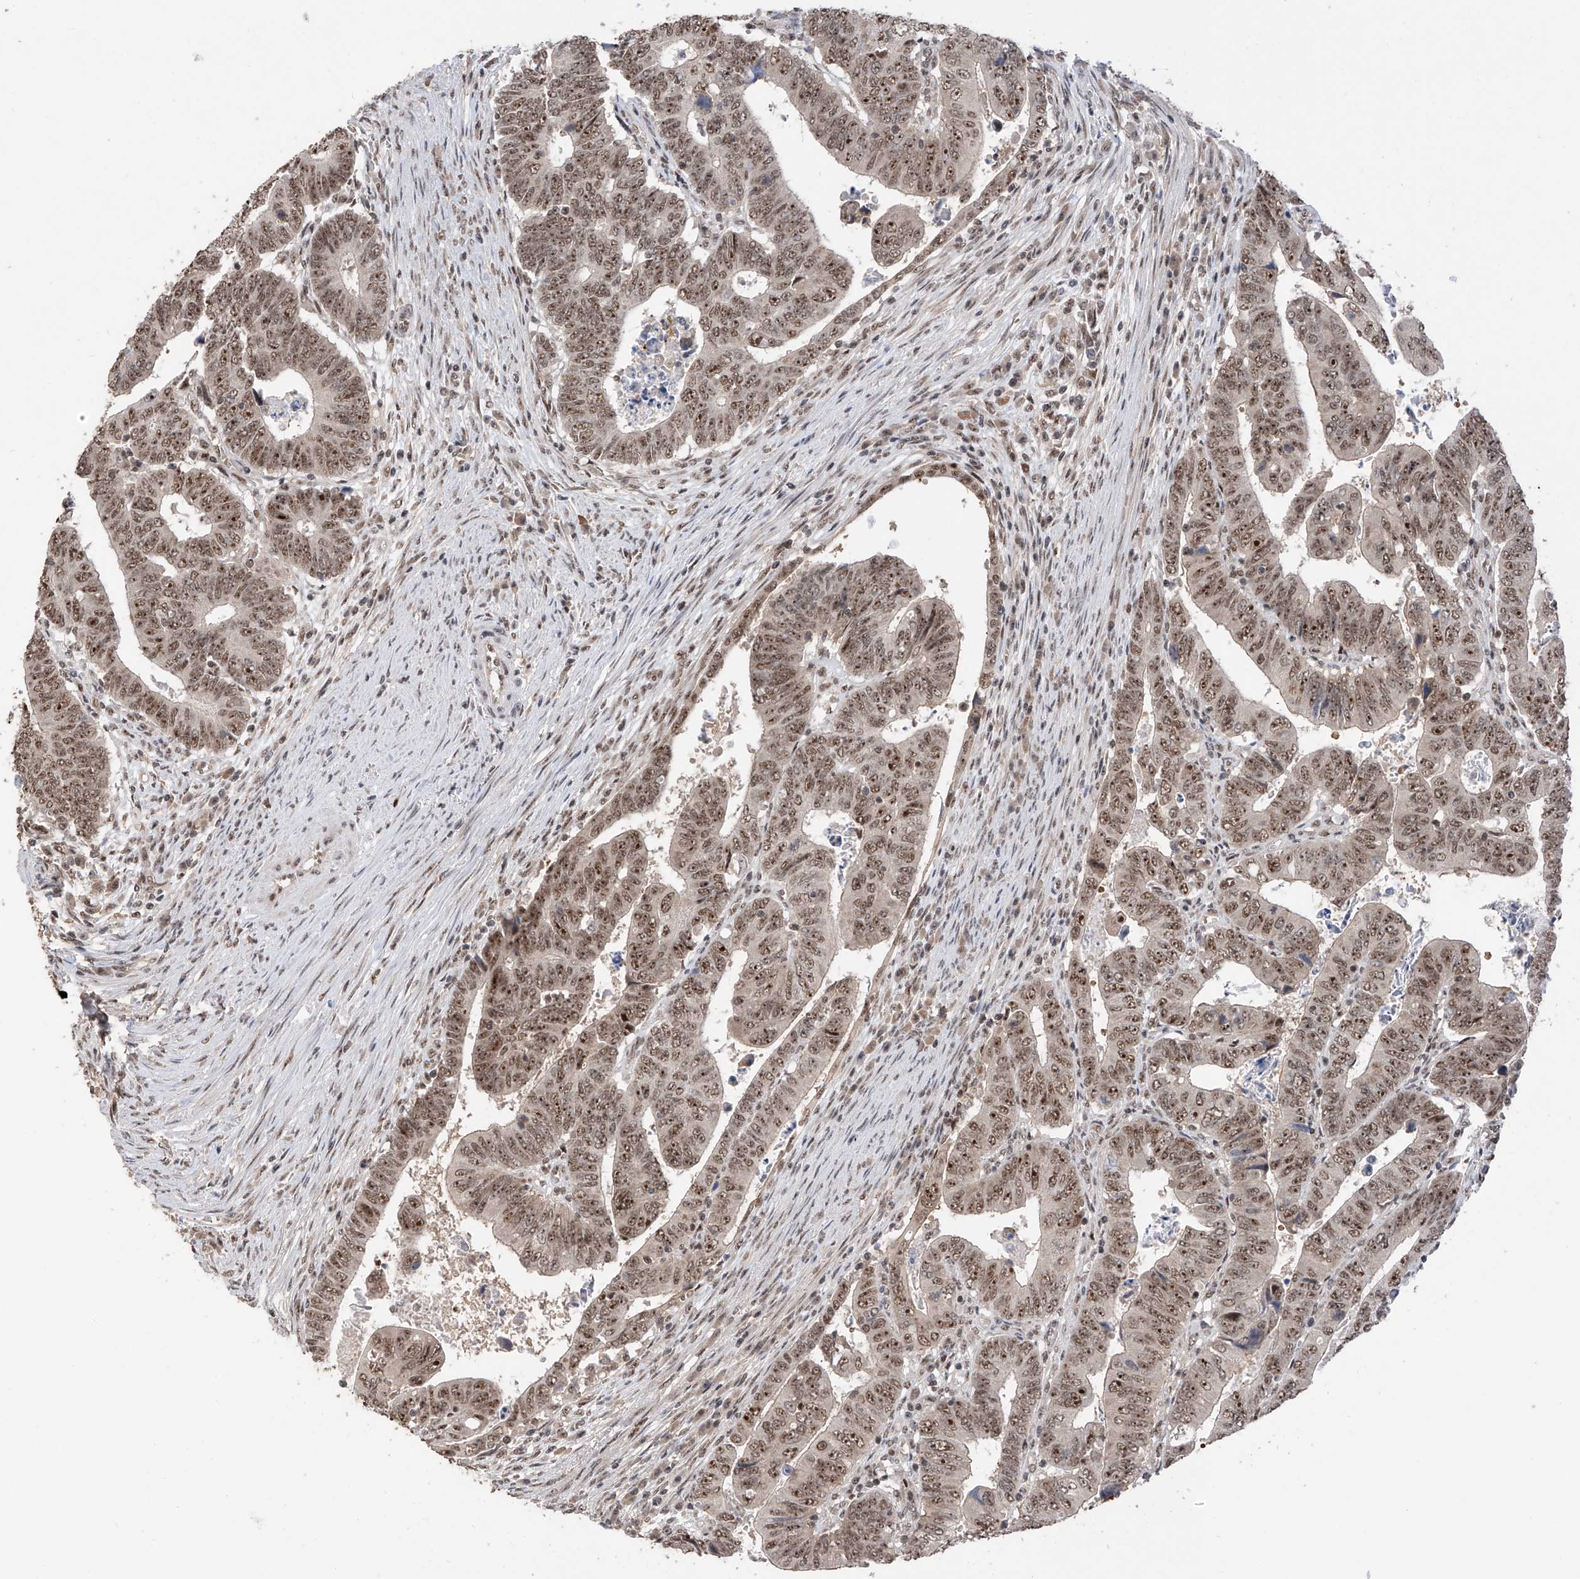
{"staining": {"intensity": "moderate", "quantity": ">75%", "location": "nuclear"}, "tissue": "colorectal cancer", "cell_type": "Tumor cells", "image_type": "cancer", "snomed": [{"axis": "morphology", "description": "Normal tissue, NOS"}, {"axis": "morphology", "description": "Adenocarcinoma, NOS"}, {"axis": "topography", "description": "Rectum"}], "caption": "Immunohistochemistry of human adenocarcinoma (colorectal) reveals medium levels of moderate nuclear staining in about >75% of tumor cells. The protein is stained brown, and the nuclei are stained in blue (DAB (3,3'-diaminobenzidine) IHC with brightfield microscopy, high magnification).", "gene": "C1orf131", "patient": {"sex": "female", "age": 65}}